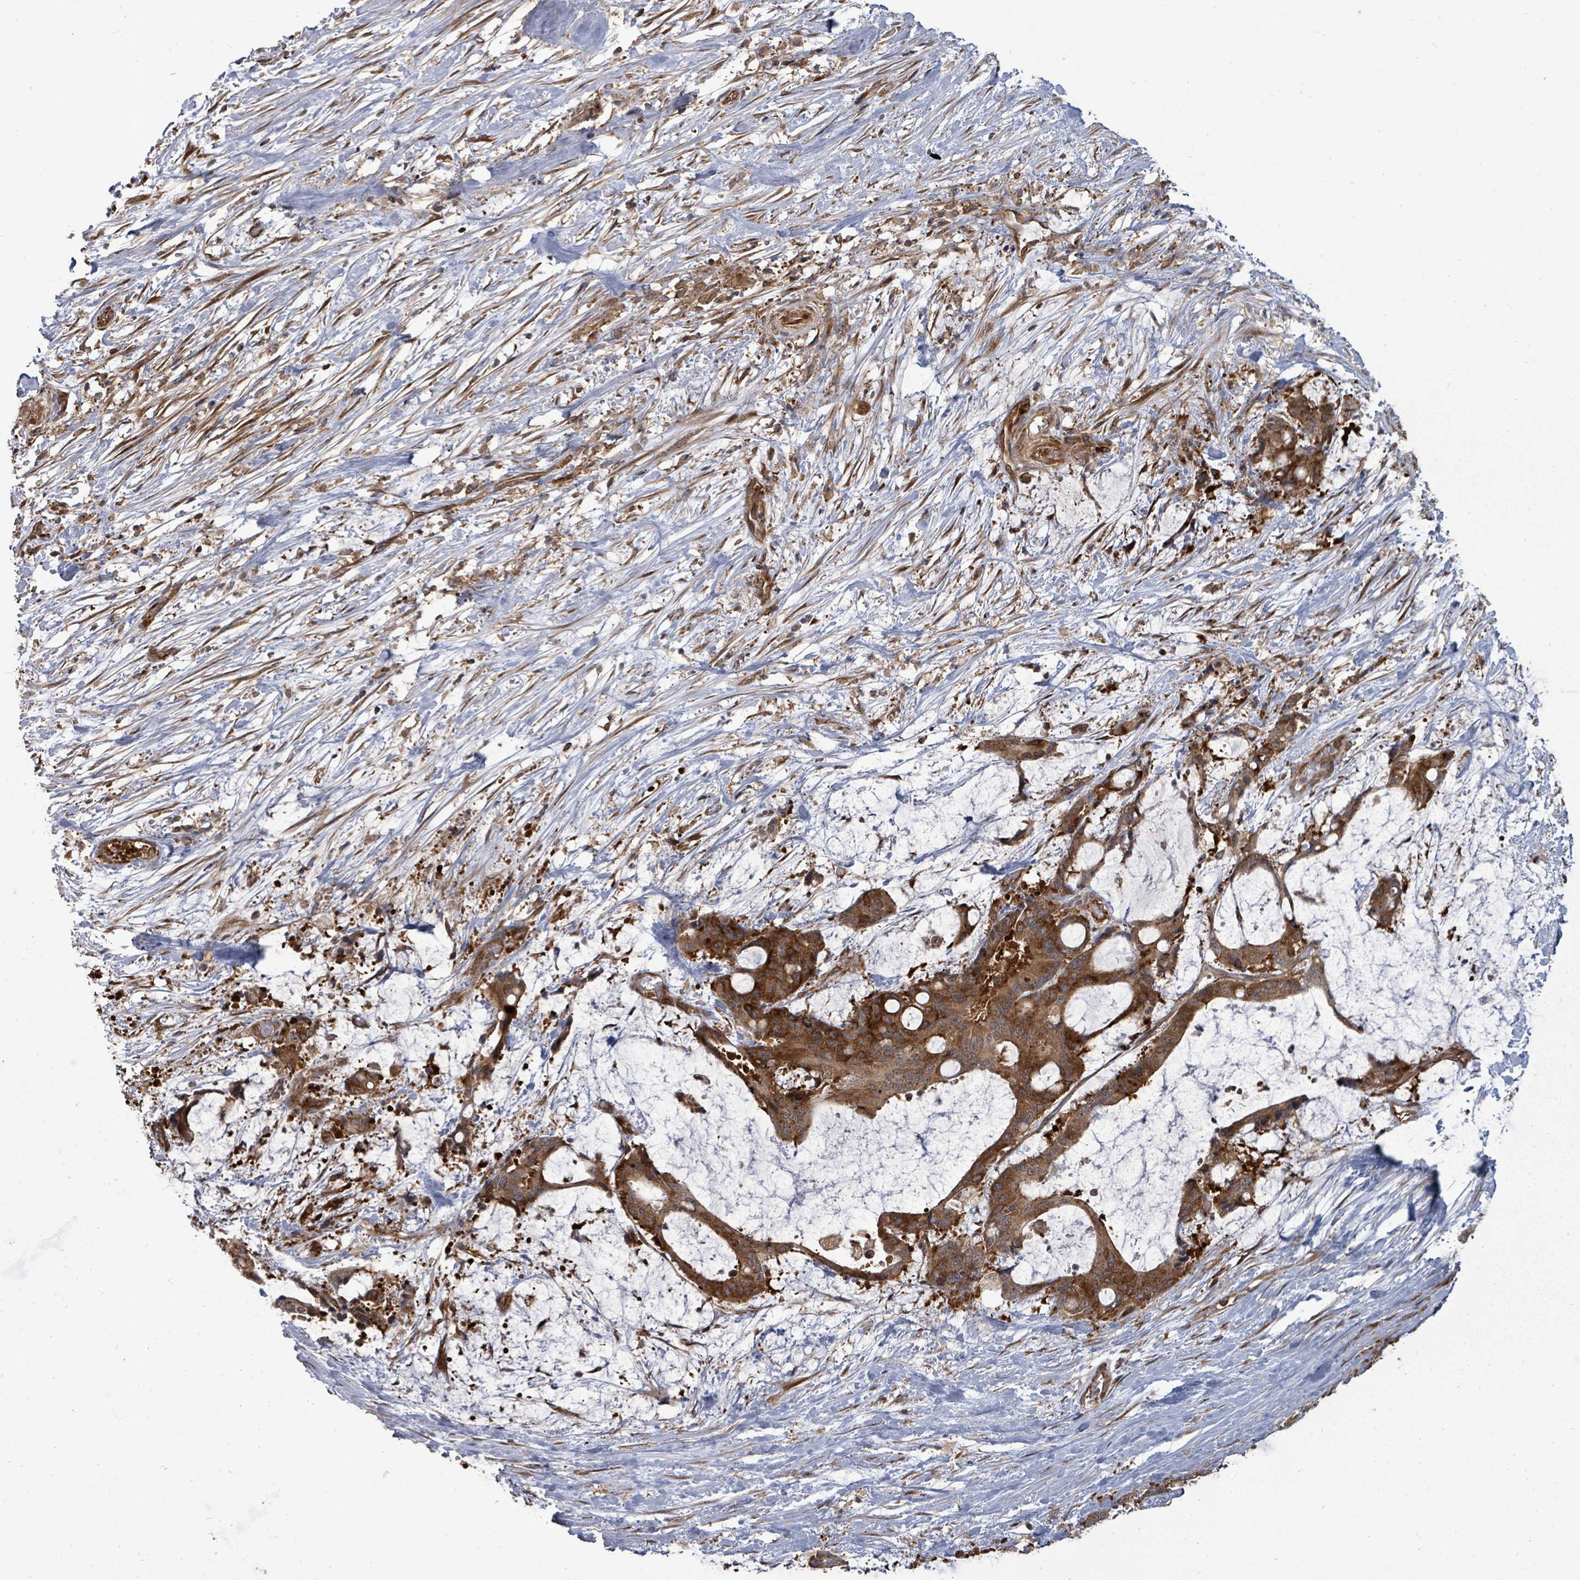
{"staining": {"intensity": "strong", "quantity": ">75%", "location": "cytoplasmic/membranous"}, "tissue": "liver cancer", "cell_type": "Tumor cells", "image_type": "cancer", "snomed": [{"axis": "morphology", "description": "Normal tissue, NOS"}, {"axis": "morphology", "description": "Cholangiocarcinoma"}, {"axis": "topography", "description": "Liver"}, {"axis": "topography", "description": "Peripheral nerve tissue"}], "caption": "Tumor cells exhibit strong cytoplasmic/membranous positivity in approximately >75% of cells in liver cancer (cholangiocarcinoma).", "gene": "EIF3C", "patient": {"sex": "female", "age": 73}}